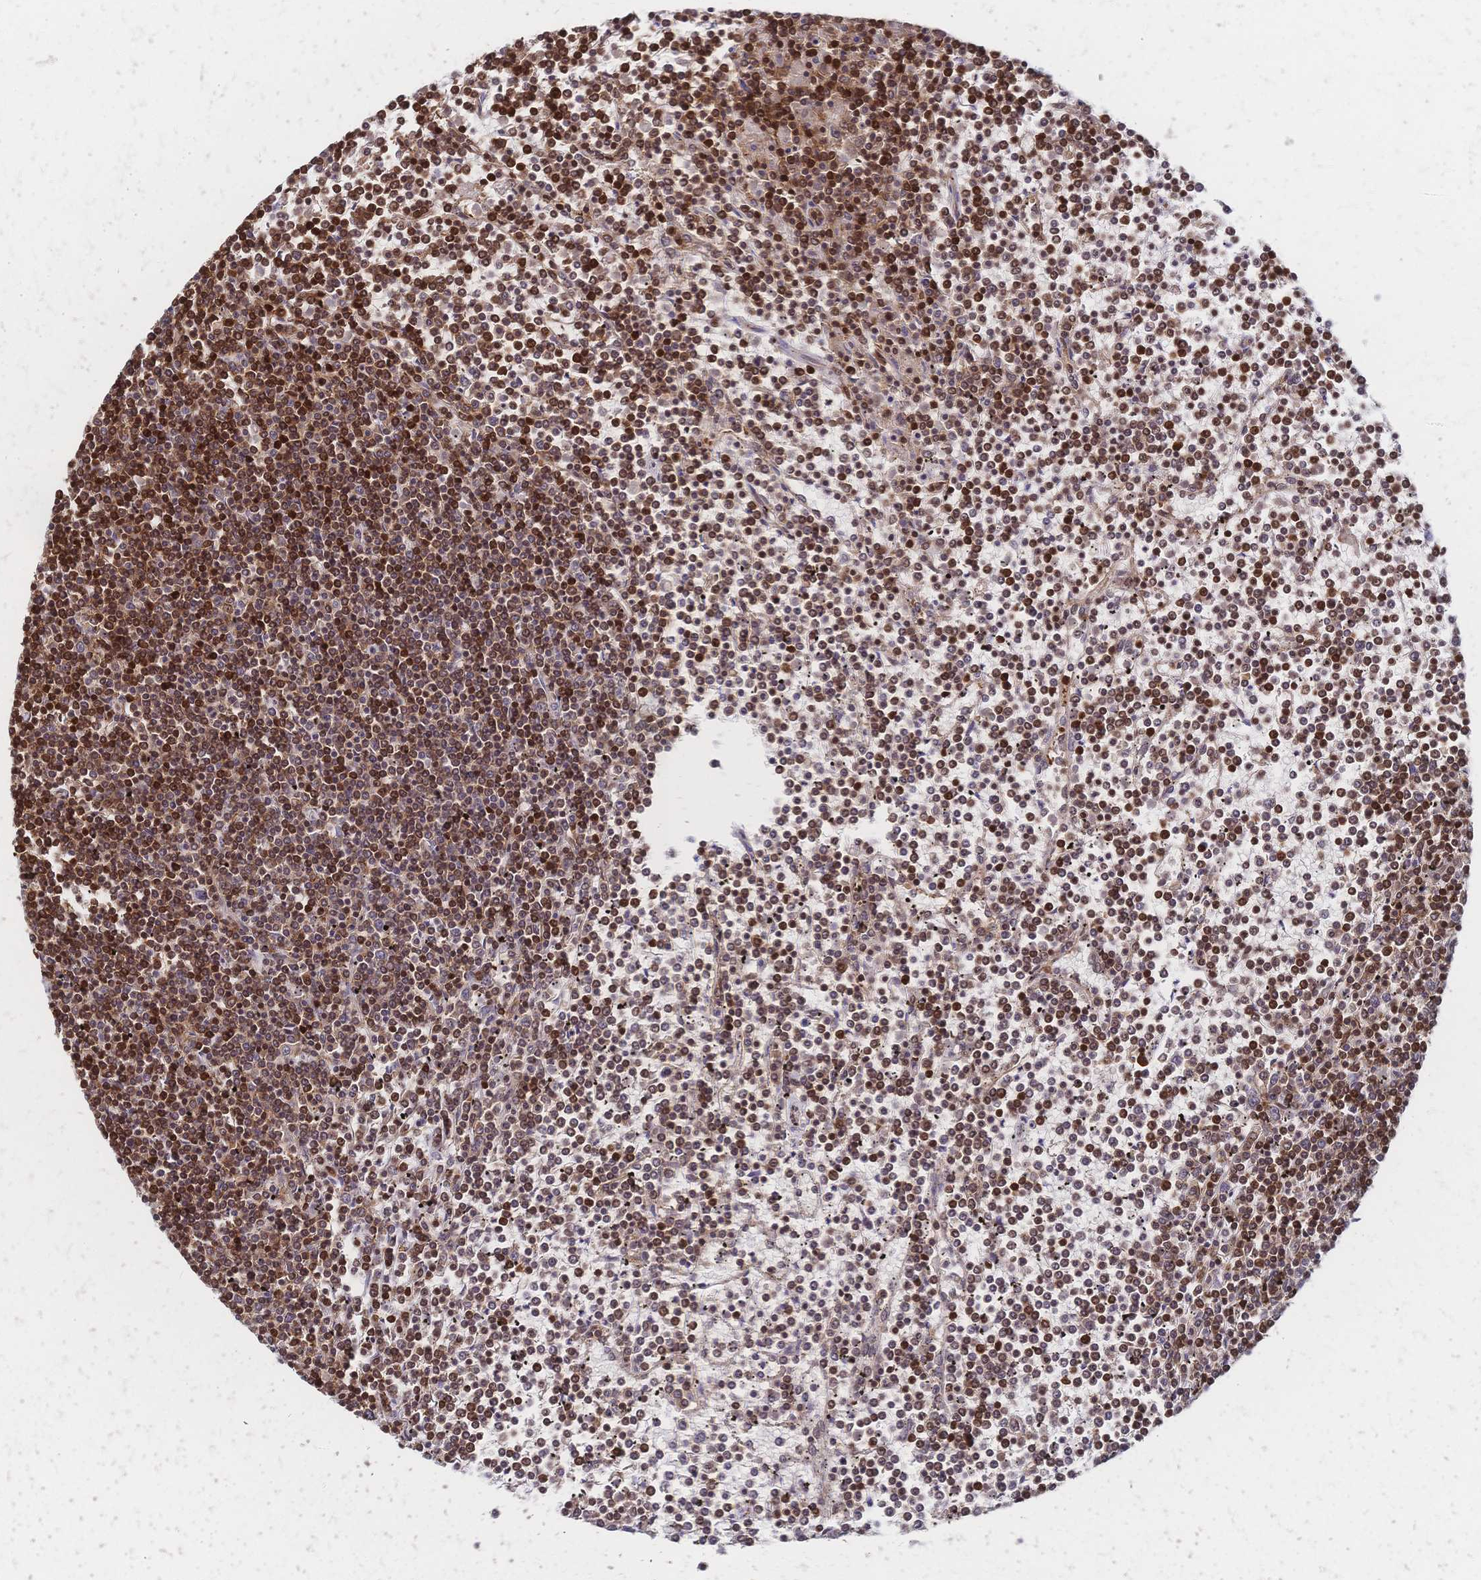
{"staining": {"intensity": "moderate", "quantity": "25%-75%", "location": "nuclear"}, "tissue": "lymphoma", "cell_type": "Tumor cells", "image_type": "cancer", "snomed": [{"axis": "morphology", "description": "Malignant lymphoma, non-Hodgkin's type, Low grade"}, {"axis": "topography", "description": "Spleen"}], "caption": "Low-grade malignant lymphoma, non-Hodgkin's type was stained to show a protein in brown. There is medium levels of moderate nuclear expression in about 25%-75% of tumor cells. The protein of interest is shown in brown color, while the nuclei are stained blue.", "gene": "HDGF", "patient": {"sex": "female", "age": 19}}